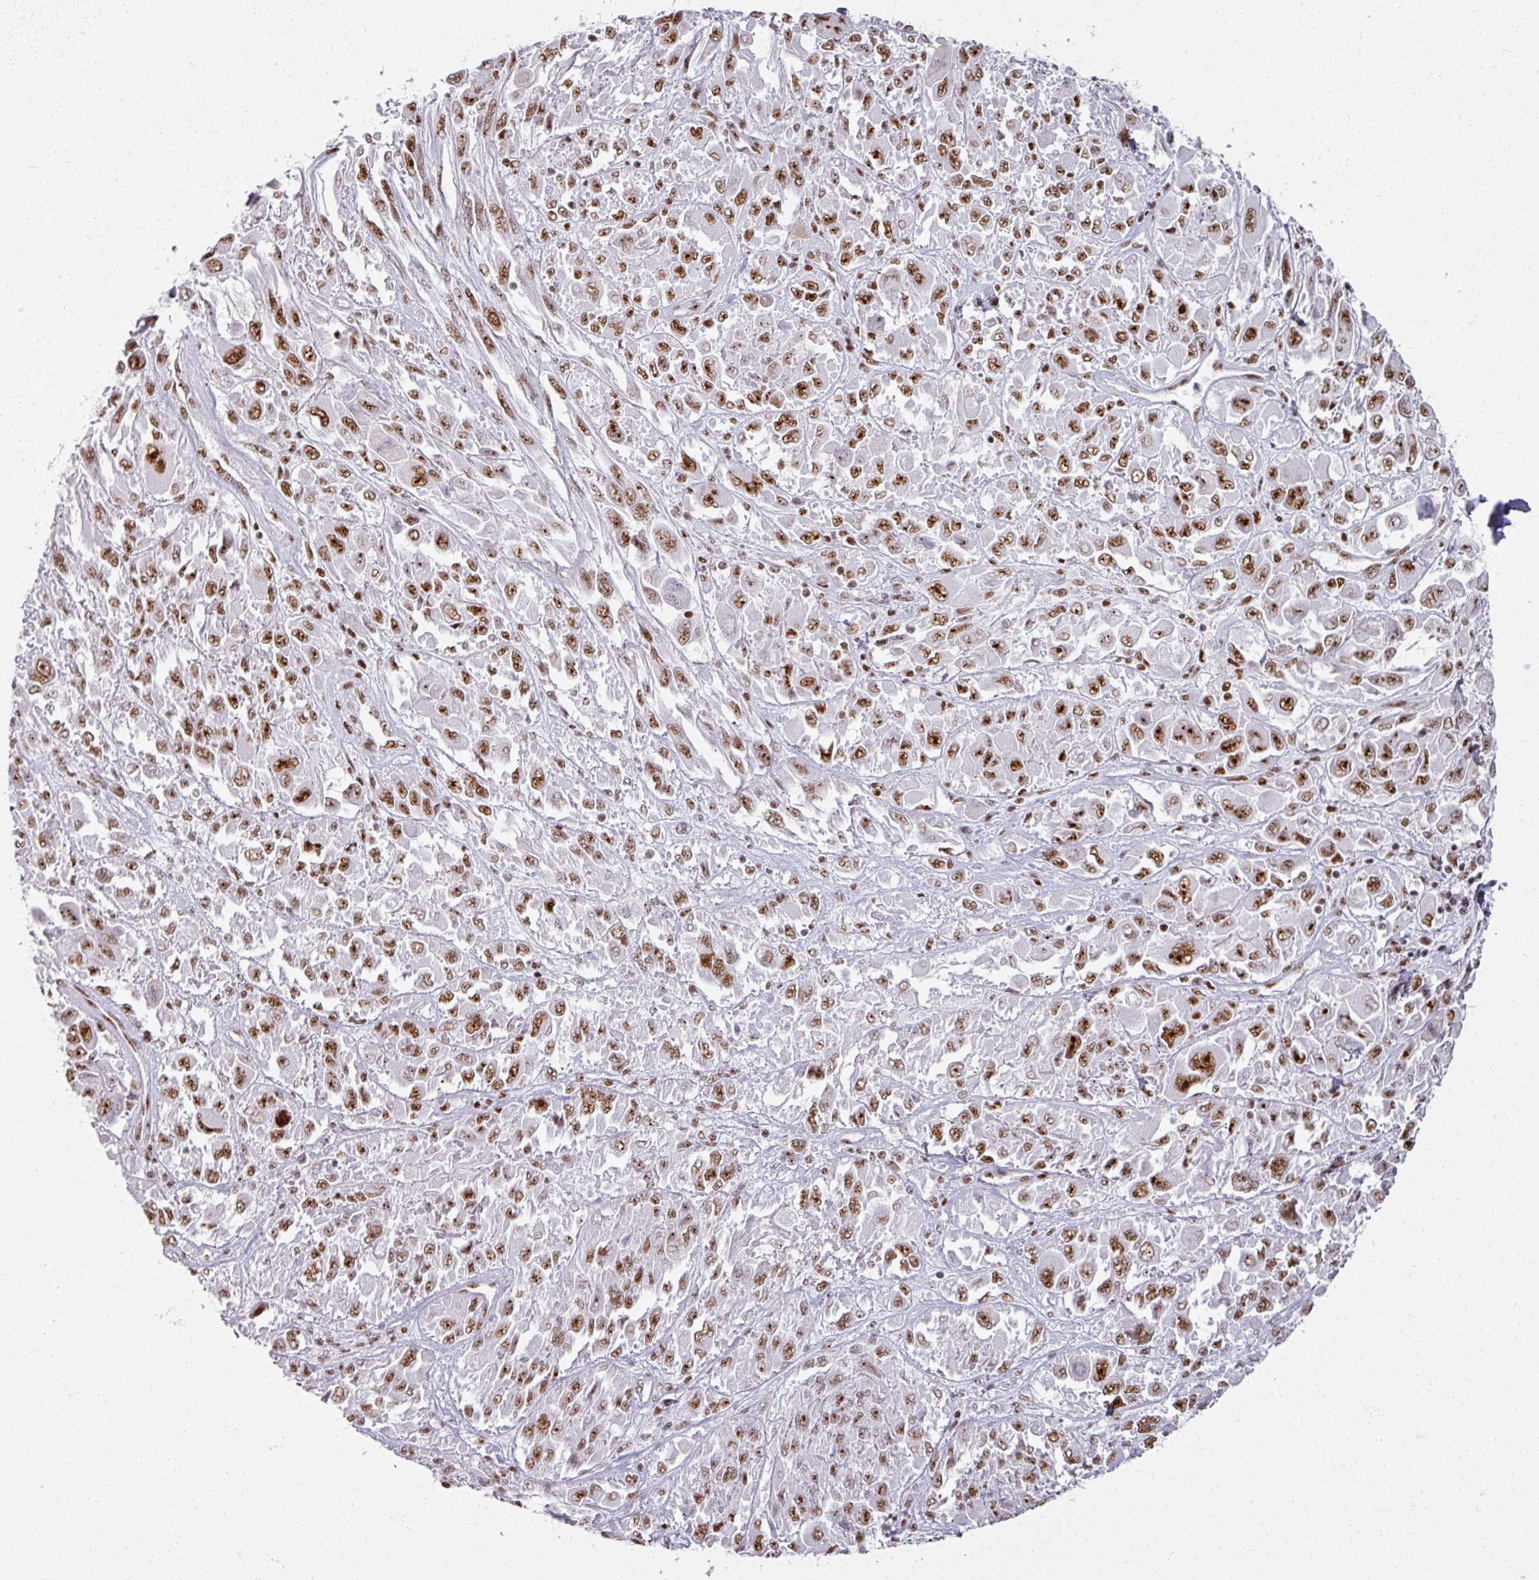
{"staining": {"intensity": "moderate", "quantity": ">75%", "location": "nuclear"}, "tissue": "melanoma", "cell_type": "Tumor cells", "image_type": "cancer", "snomed": [{"axis": "morphology", "description": "Malignant melanoma, NOS"}, {"axis": "topography", "description": "Skin"}], "caption": "Immunohistochemistry image of malignant melanoma stained for a protein (brown), which shows medium levels of moderate nuclear expression in approximately >75% of tumor cells.", "gene": "ADAR", "patient": {"sex": "female", "age": 91}}